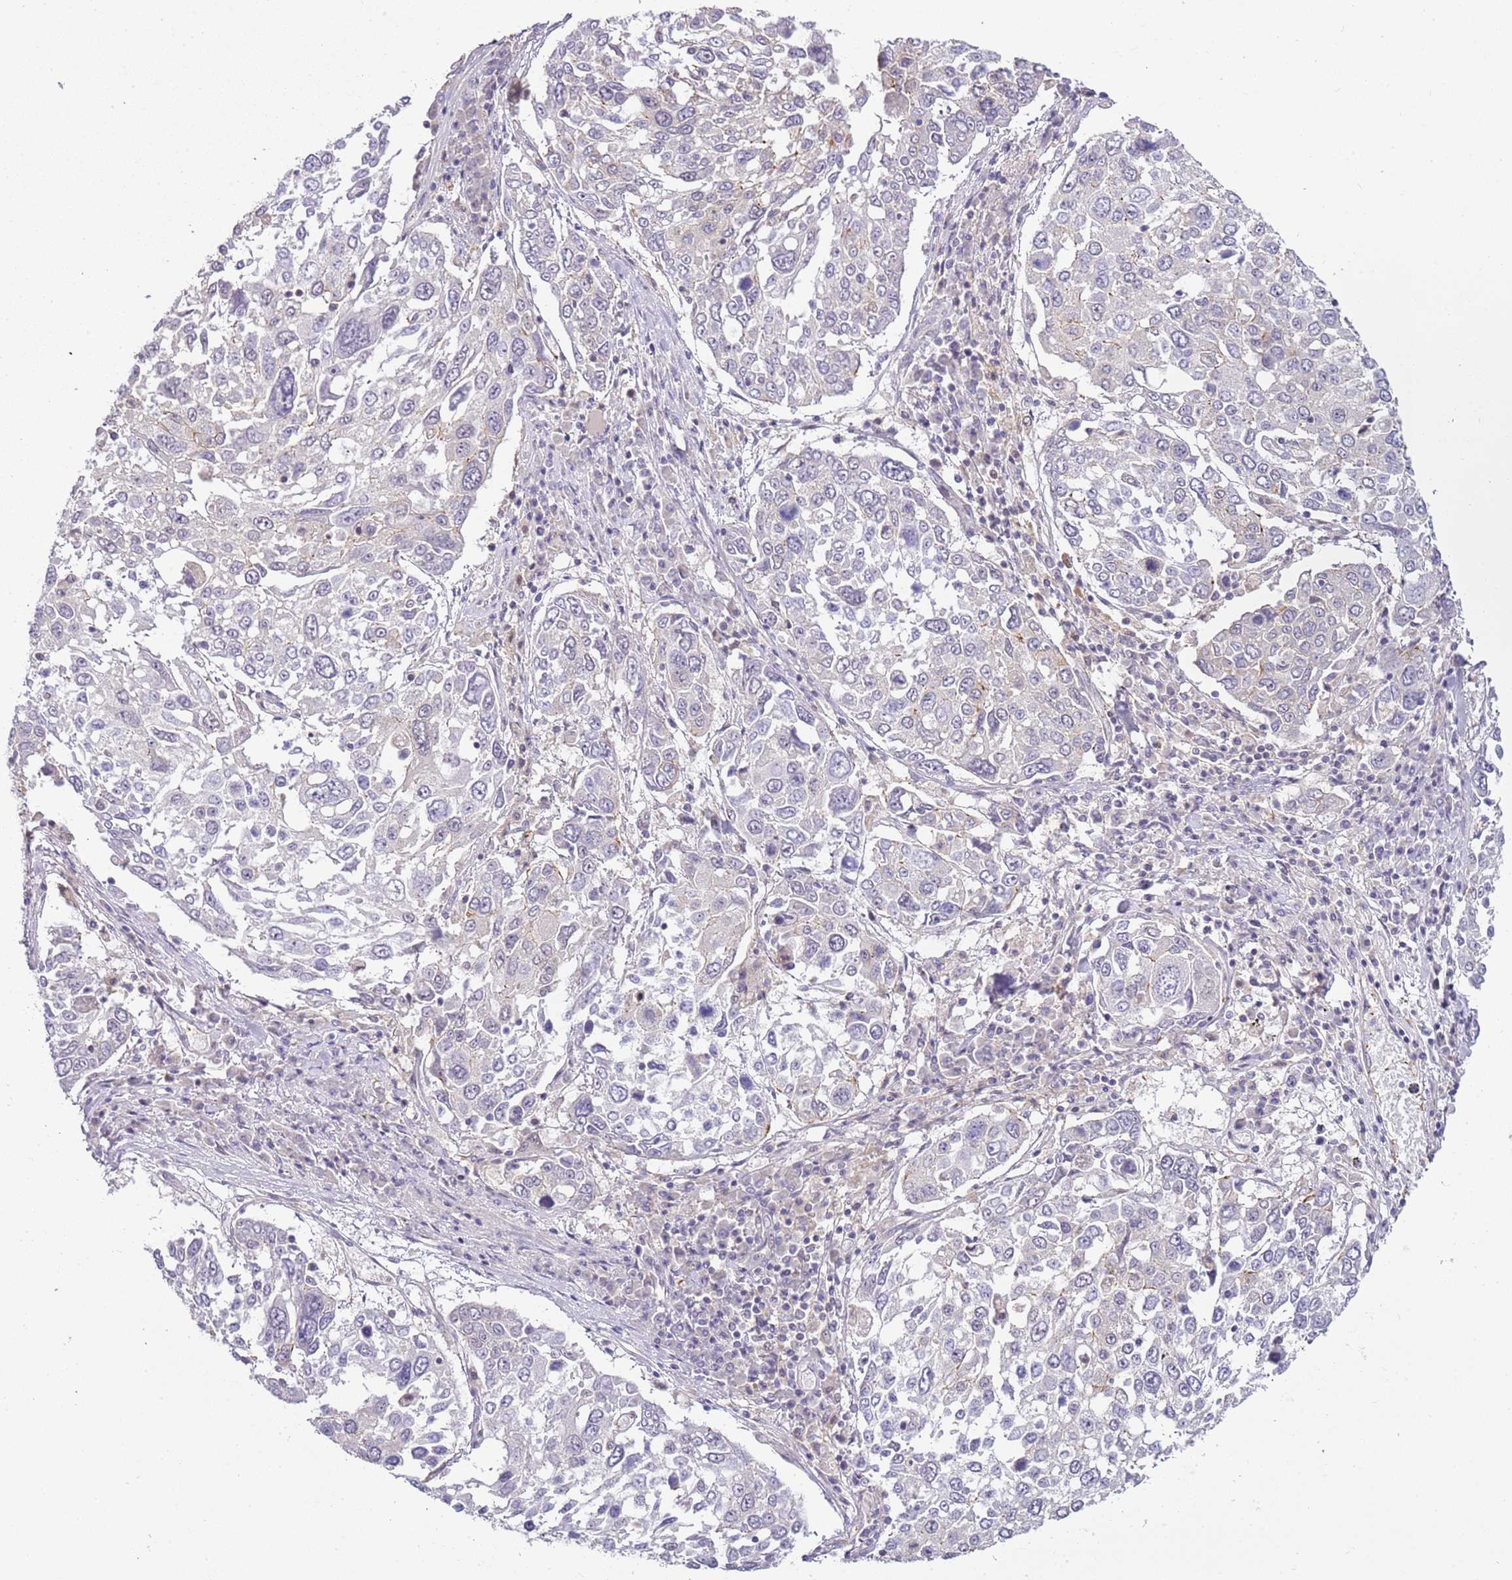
{"staining": {"intensity": "negative", "quantity": "none", "location": "none"}, "tissue": "lung cancer", "cell_type": "Tumor cells", "image_type": "cancer", "snomed": [{"axis": "morphology", "description": "Squamous cell carcinoma, NOS"}, {"axis": "topography", "description": "Lung"}], "caption": "This is a micrograph of immunohistochemistry (IHC) staining of lung cancer, which shows no staining in tumor cells.", "gene": "CAPN7", "patient": {"sex": "male", "age": 65}}